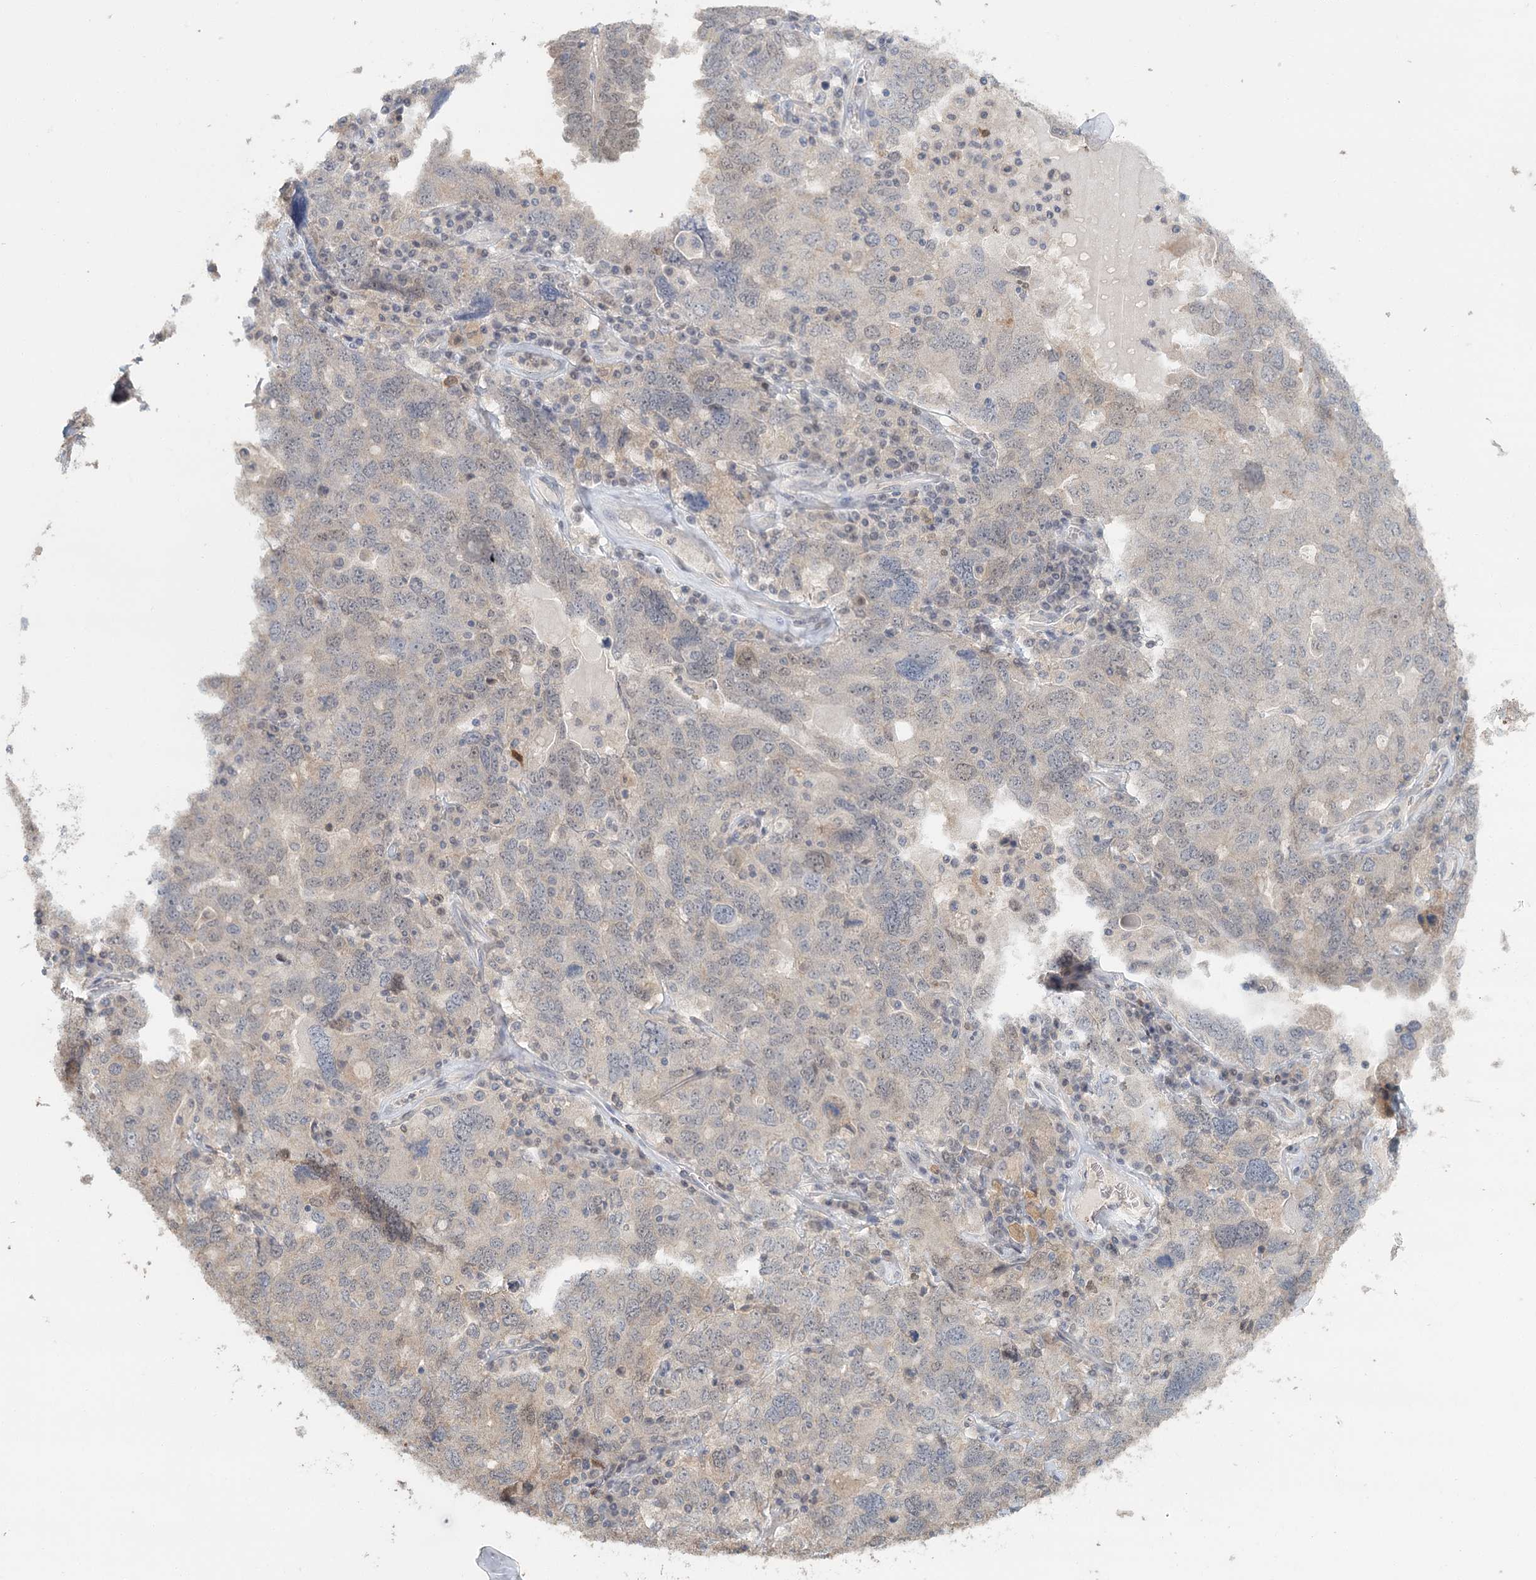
{"staining": {"intensity": "negative", "quantity": "none", "location": "none"}, "tissue": "ovarian cancer", "cell_type": "Tumor cells", "image_type": "cancer", "snomed": [{"axis": "morphology", "description": "Carcinoma, endometroid"}, {"axis": "topography", "description": "Ovary"}], "caption": "Immunohistochemical staining of human ovarian endometroid carcinoma exhibits no significant positivity in tumor cells. (Immunohistochemistry, brightfield microscopy, high magnification).", "gene": "ADK", "patient": {"sex": "female", "age": 62}}